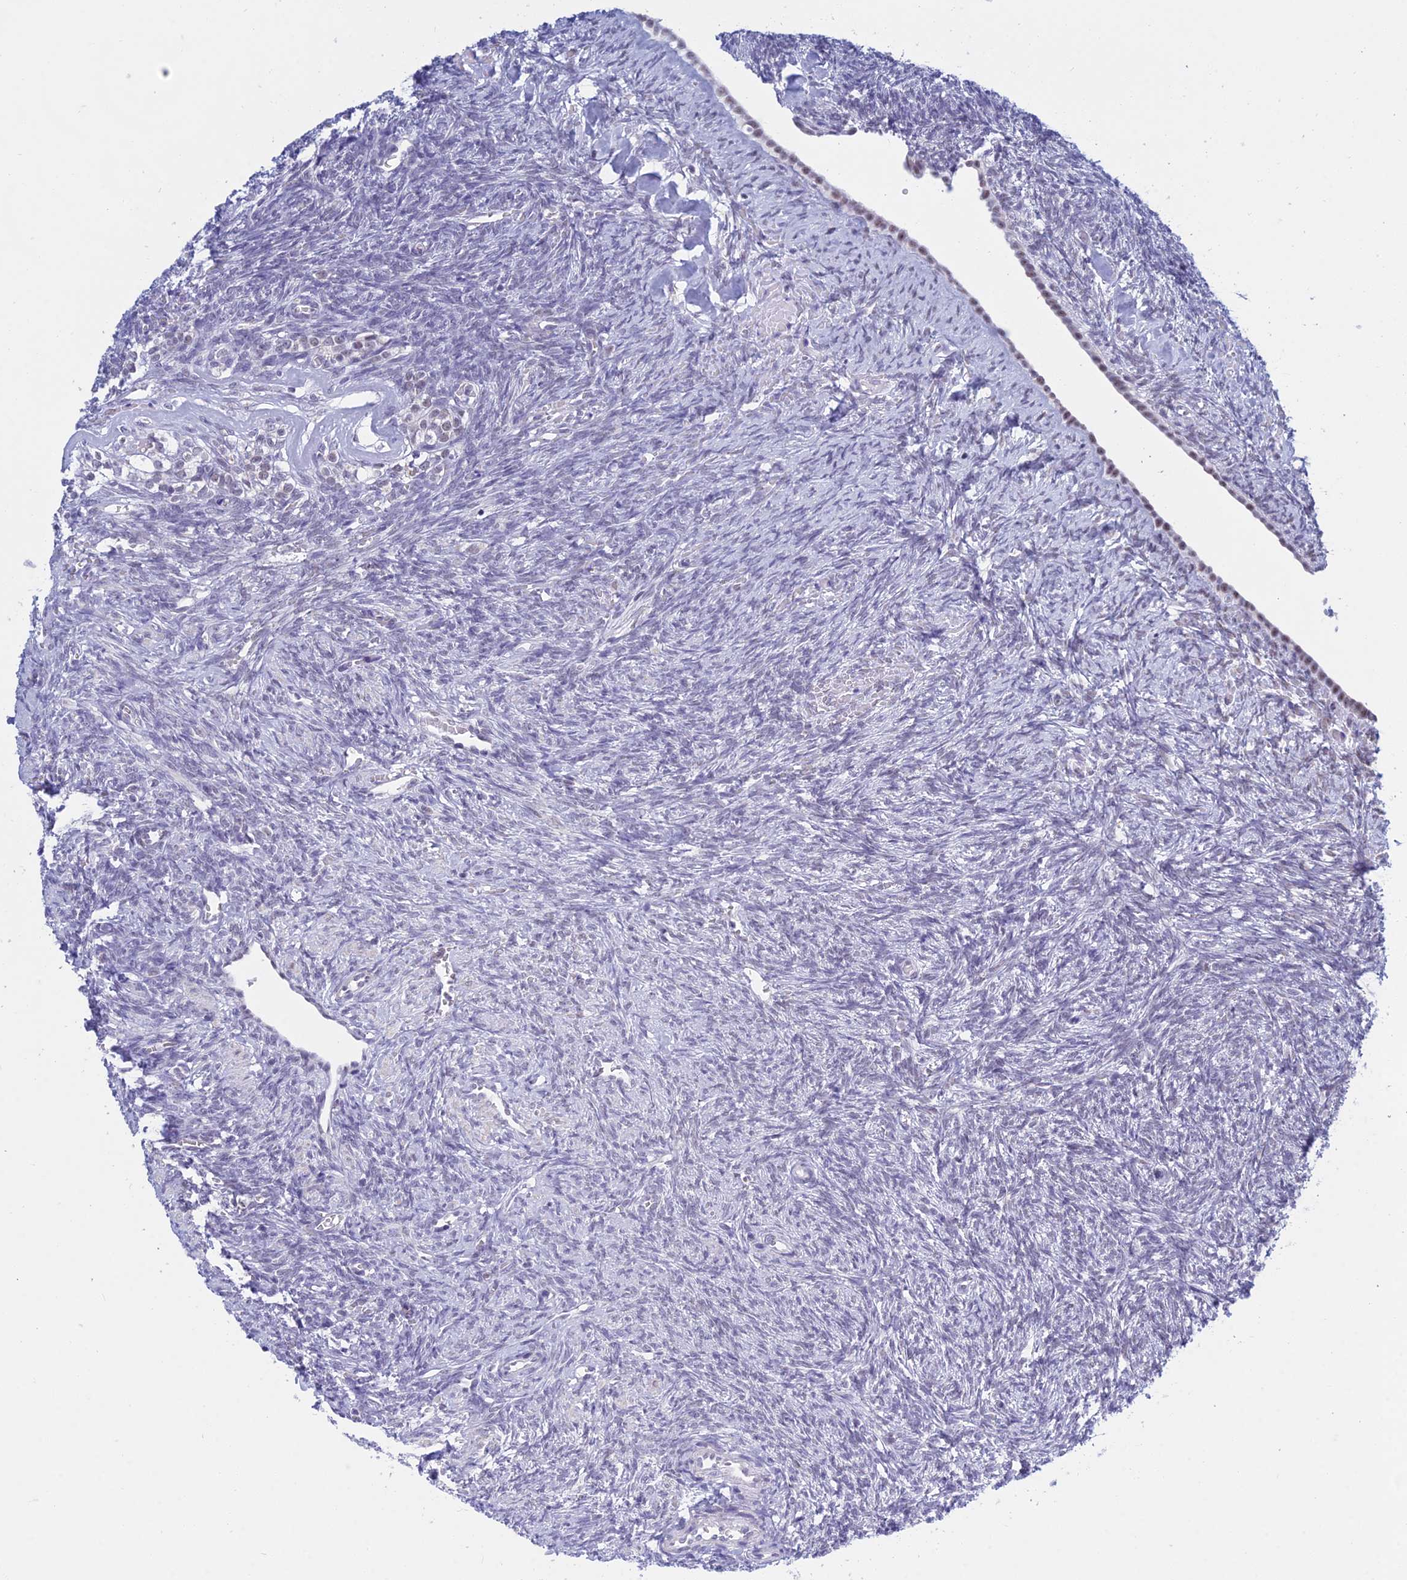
{"staining": {"intensity": "weak", "quantity": ">75%", "location": "nuclear"}, "tissue": "ovary", "cell_type": "Follicle cells", "image_type": "normal", "snomed": [{"axis": "morphology", "description": "Normal tissue, NOS"}, {"axis": "topography", "description": "Ovary"}], "caption": "Ovary stained with DAB IHC reveals low levels of weak nuclear expression in about >75% of follicle cells. (DAB = brown stain, brightfield microscopy at high magnification).", "gene": "KLF14", "patient": {"sex": "female", "age": 41}}